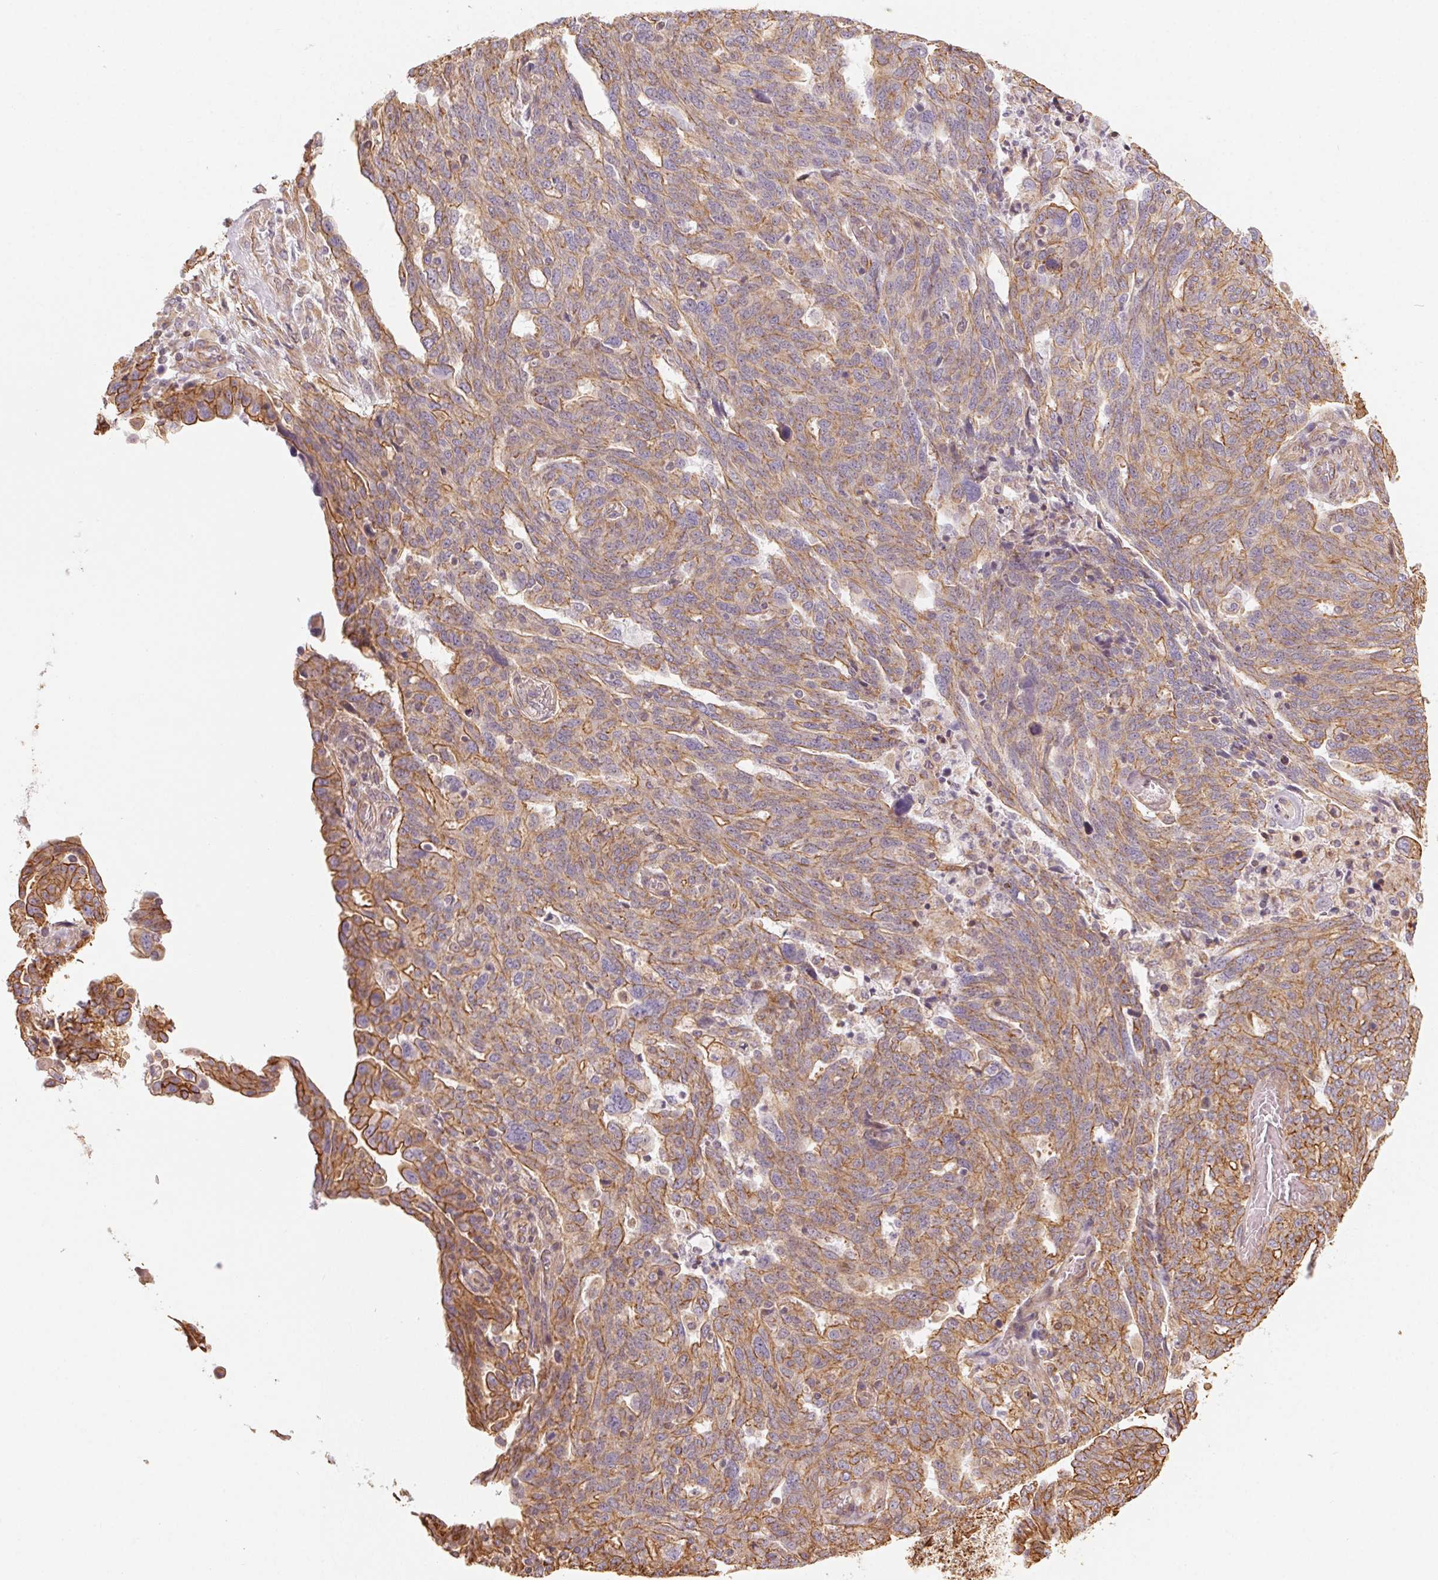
{"staining": {"intensity": "moderate", "quantity": ">75%", "location": "cytoplasmic/membranous"}, "tissue": "ovarian cancer", "cell_type": "Tumor cells", "image_type": "cancer", "snomed": [{"axis": "morphology", "description": "Cystadenocarcinoma, serous, NOS"}, {"axis": "topography", "description": "Ovary"}], "caption": "Approximately >75% of tumor cells in serous cystadenocarcinoma (ovarian) exhibit moderate cytoplasmic/membranous protein staining as visualized by brown immunohistochemical staining.", "gene": "PLA2G4F", "patient": {"sex": "female", "age": 67}}